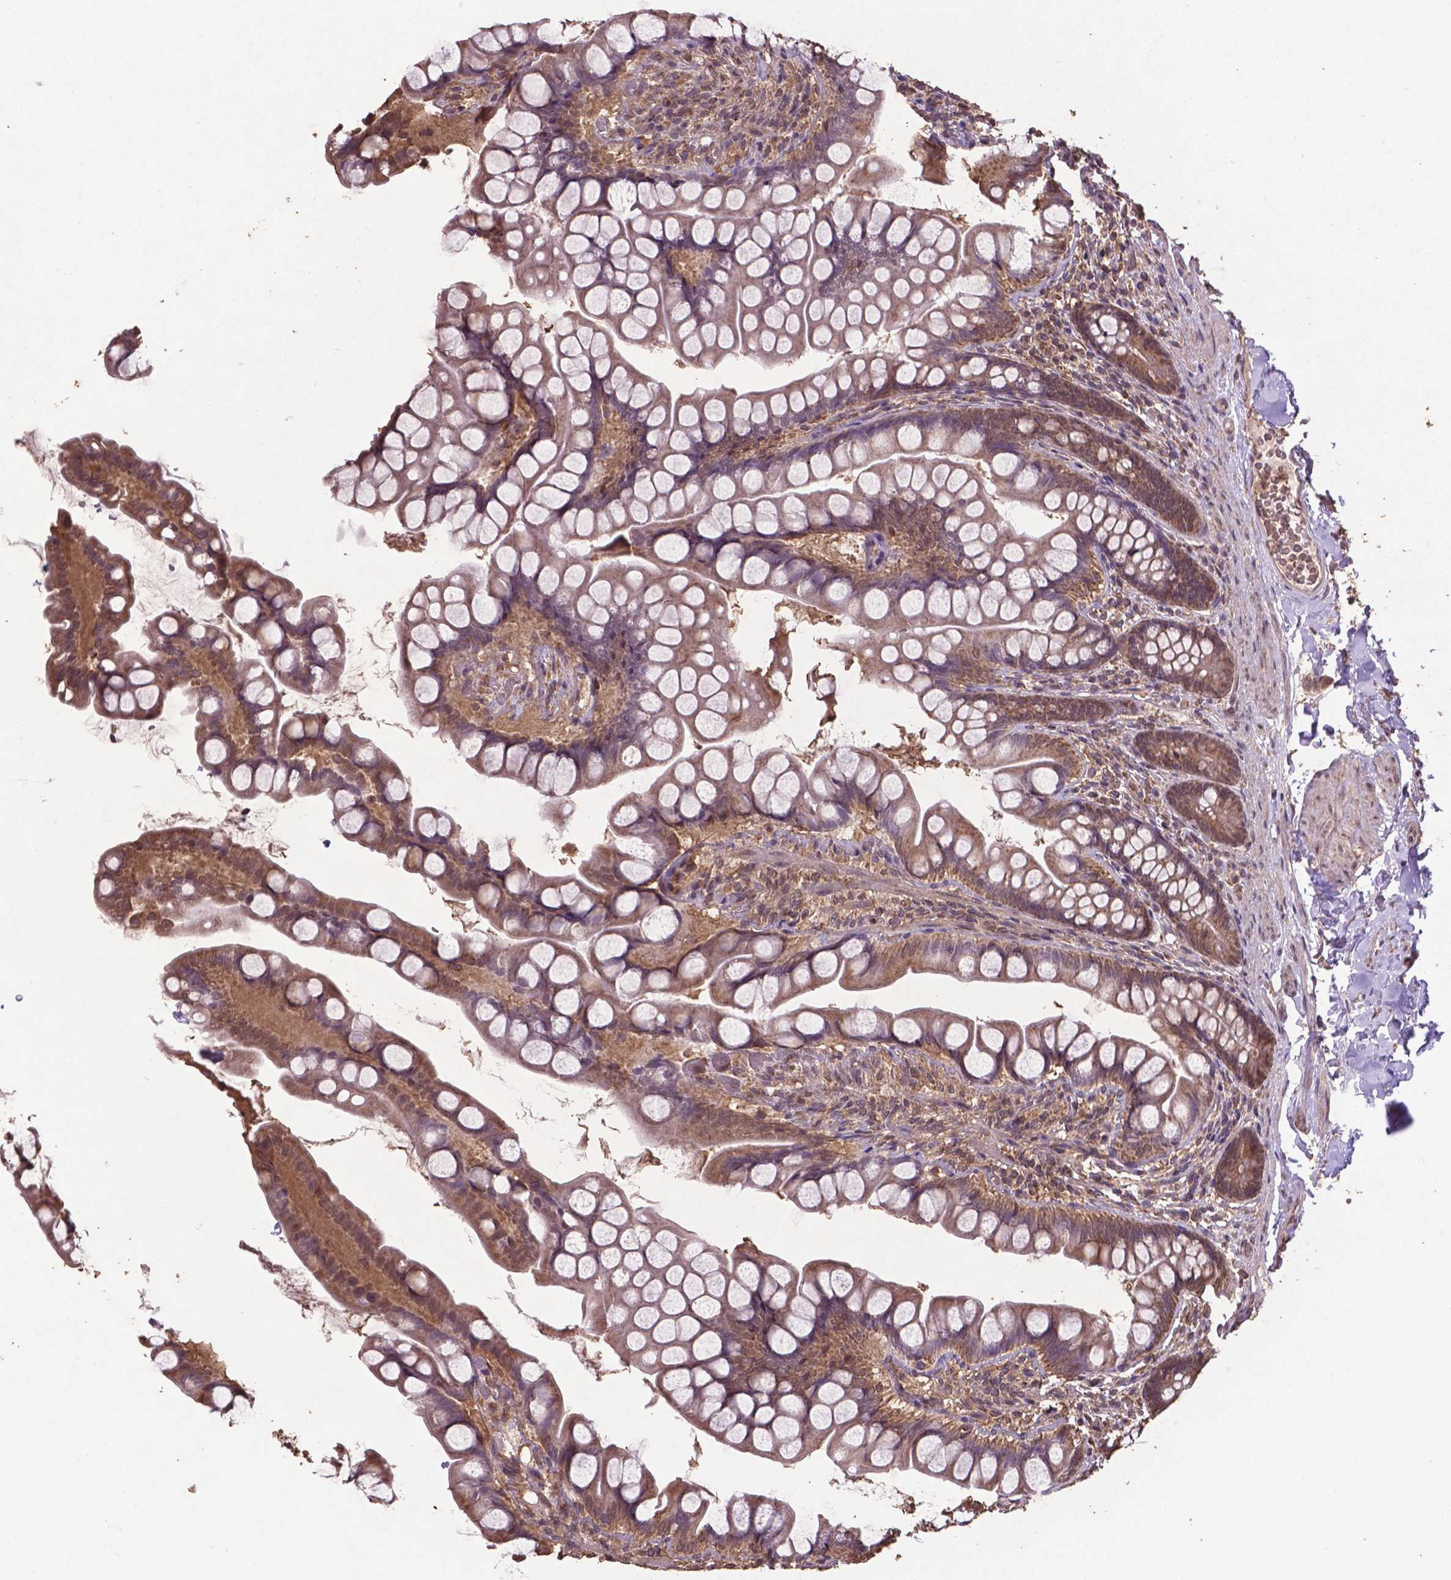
{"staining": {"intensity": "moderate", "quantity": ">75%", "location": "cytoplasmic/membranous"}, "tissue": "small intestine", "cell_type": "Glandular cells", "image_type": "normal", "snomed": [{"axis": "morphology", "description": "Normal tissue, NOS"}, {"axis": "topography", "description": "Small intestine"}], "caption": "Glandular cells reveal medium levels of moderate cytoplasmic/membranous expression in approximately >75% of cells in benign human small intestine.", "gene": "DCAF1", "patient": {"sex": "male", "age": 70}}